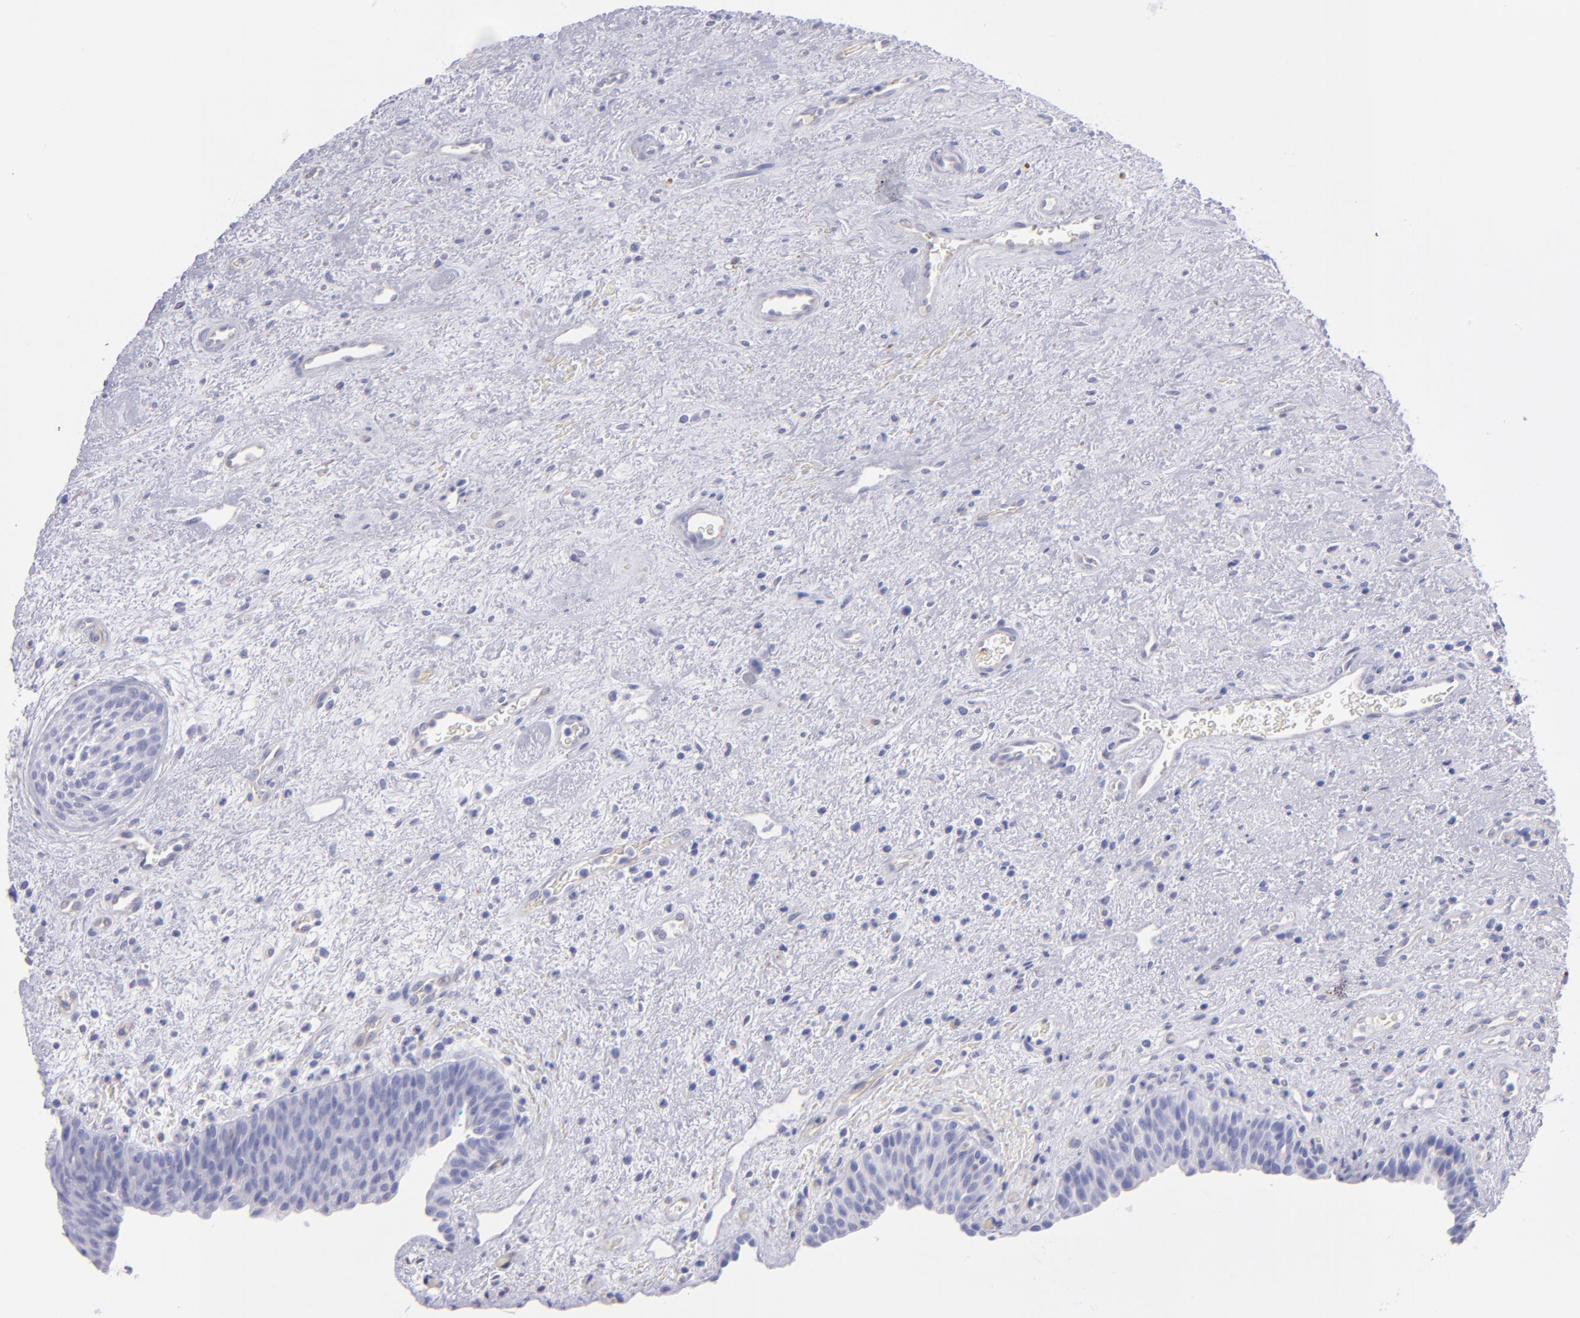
{"staining": {"intensity": "negative", "quantity": "none", "location": "none"}, "tissue": "urinary bladder", "cell_type": "Urothelial cells", "image_type": "normal", "snomed": [{"axis": "morphology", "description": "Normal tissue, NOS"}, {"axis": "topography", "description": "Urinary bladder"}], "caption": "Image shows no significant protein positivity in urothelial cells of benign urinary bladder.", "gene": "TG", "patient": {"sex": "male", "age": 48}}